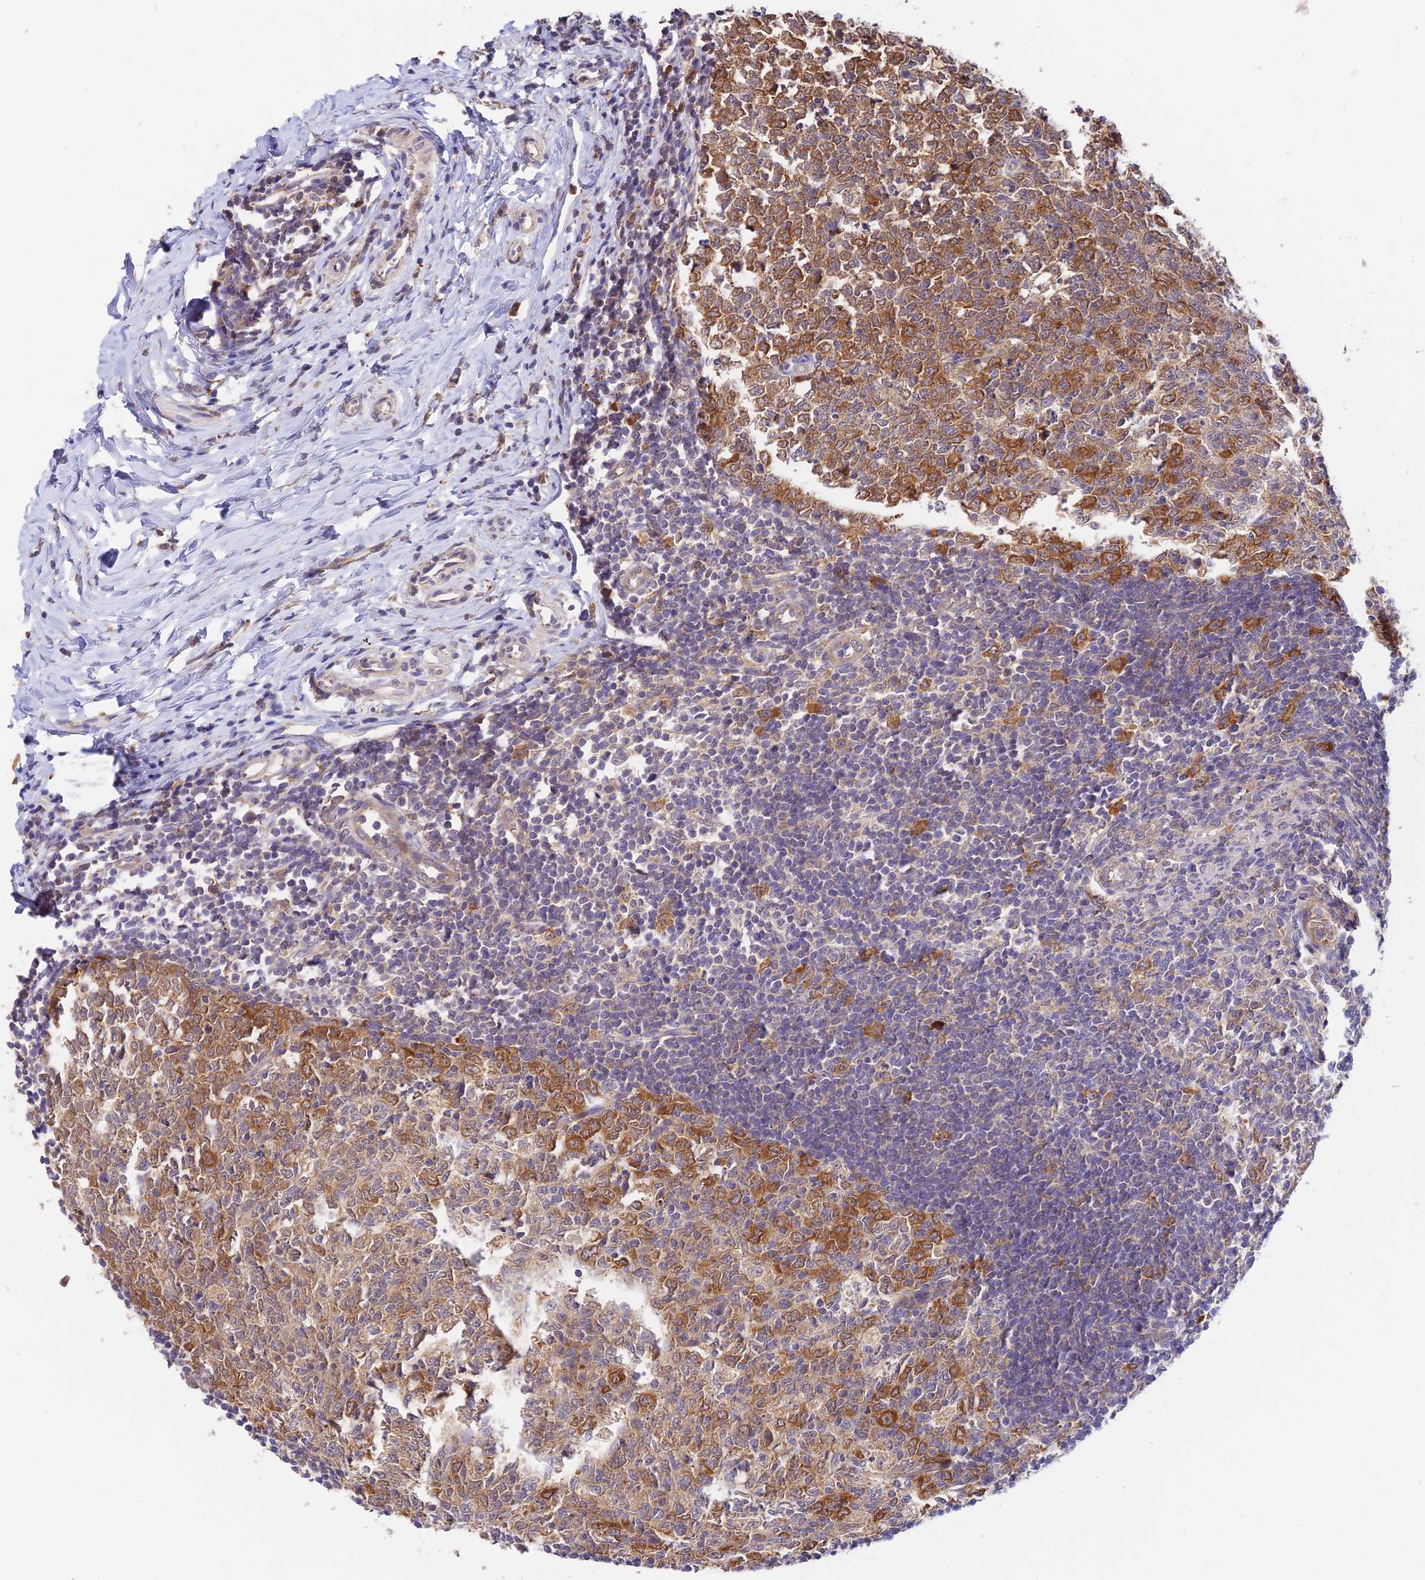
{"staining": {"intensity": "moderate", "quantity": ">75%", "location": "cytoplasmic/membranous"}, "tissue": "appendix", "cell_type": "Glandular cells", "image_type": "normal", "snomed": [{"axis": "morphology", "description": "Normal tissue, NOS"}, {"axis": "topography", "description": "Appendix"}], "caption": "Appendix stained with IHC shows moderate cytoplasmic/membranous positivity in about >75% of glandular cells.", "gene": "C3orf20", "patient": {"sex": "male", "age": 14}}